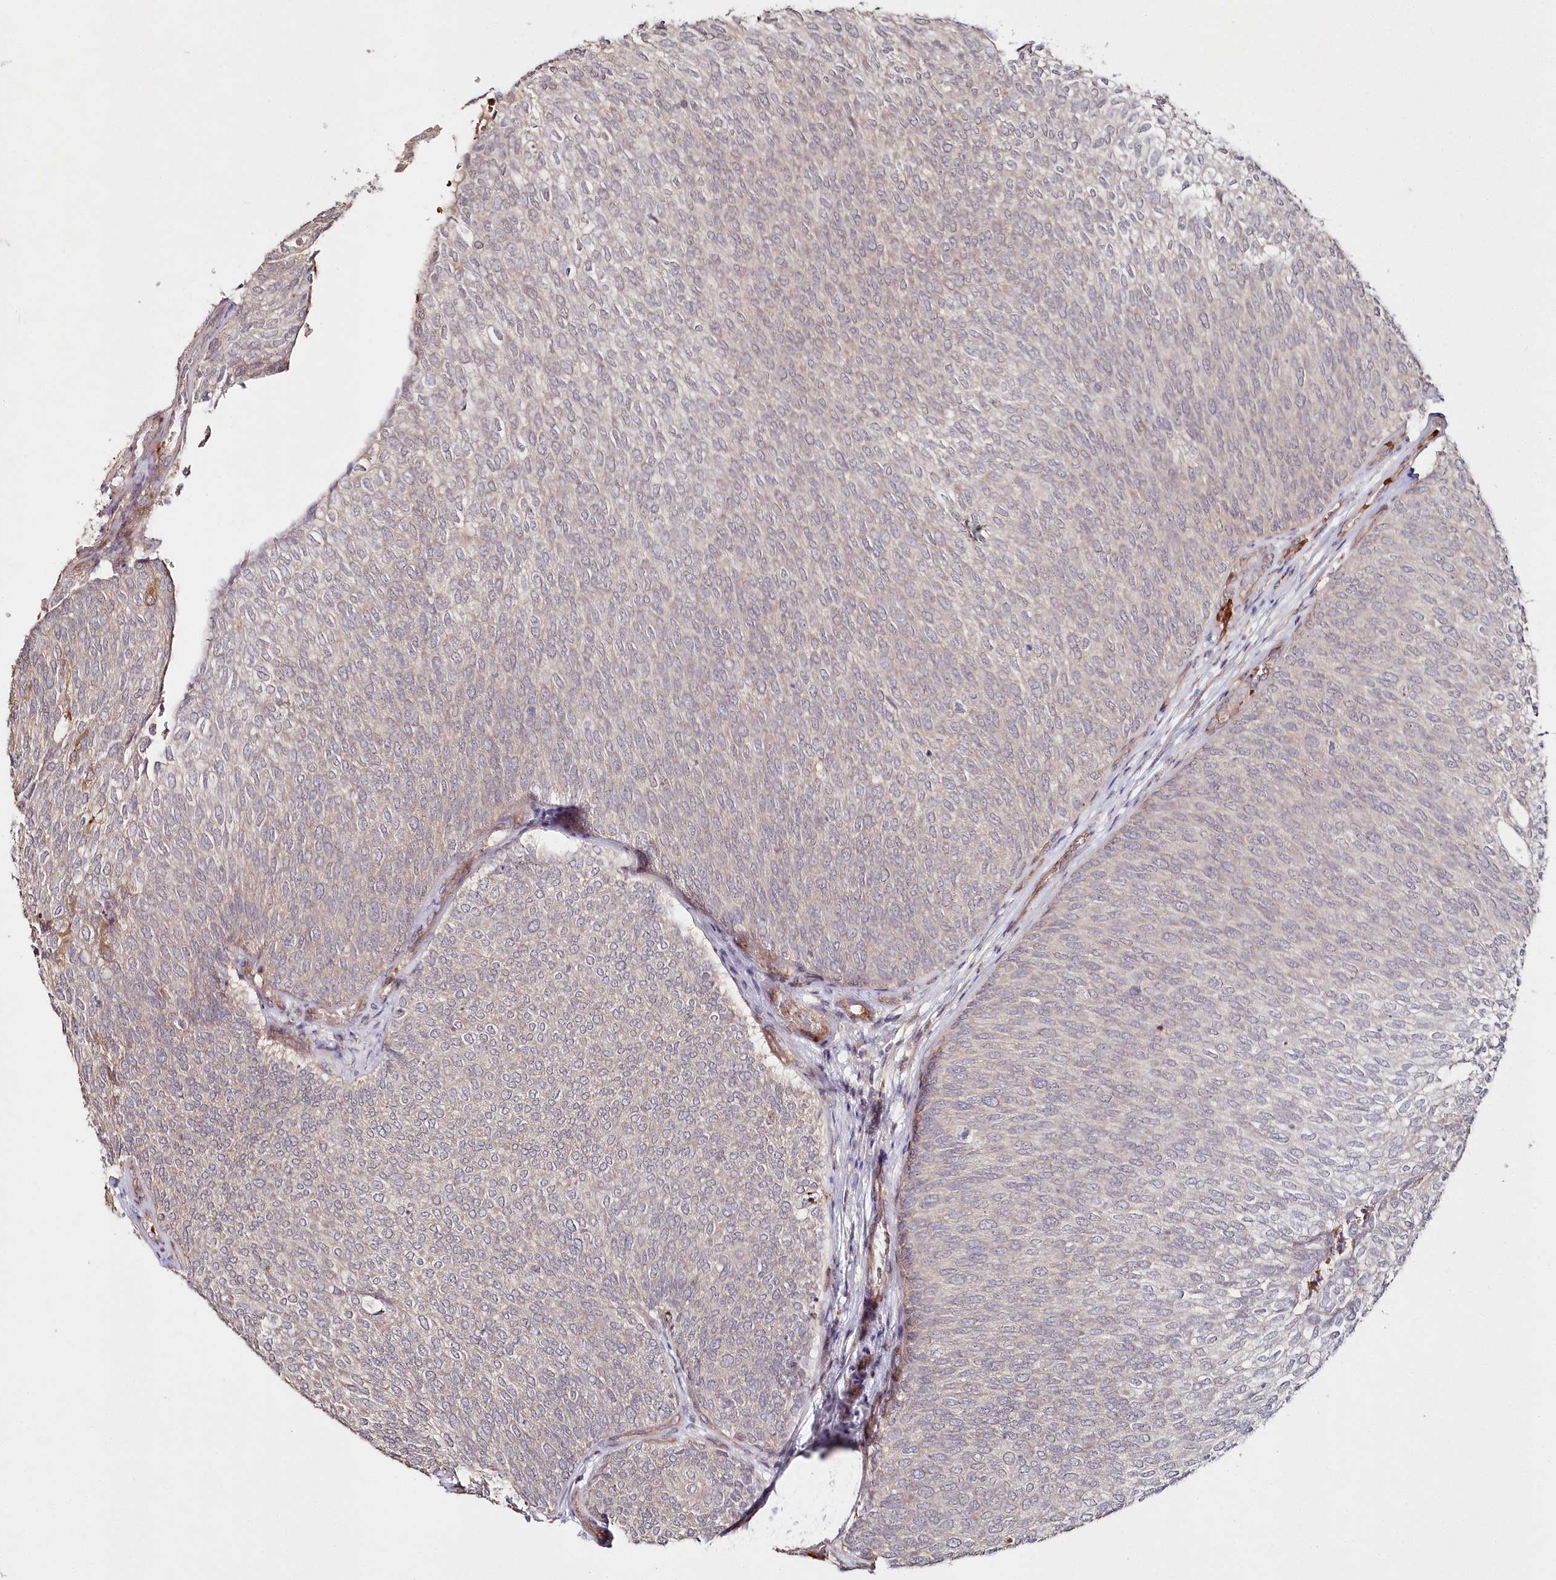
{"staining": {"intensity": "weak", "quantity": "<25%", "location": "cytoplasmic/membranous"}, "tissue": "urothelial cancer", "cell_type": "Tumor cells", "image_type": "cancer", "snomed": [{"axis": "morphology", "description": "Urothelial carcinoma, Low grade"}, {"axis": "topography", "description": "Urinary bladder"}], "caption": "There is no significant positivity in tumor cells of urothelial cancer.", "gene": "HYCC2", "patient": {"sex": "female", "age": 79}}